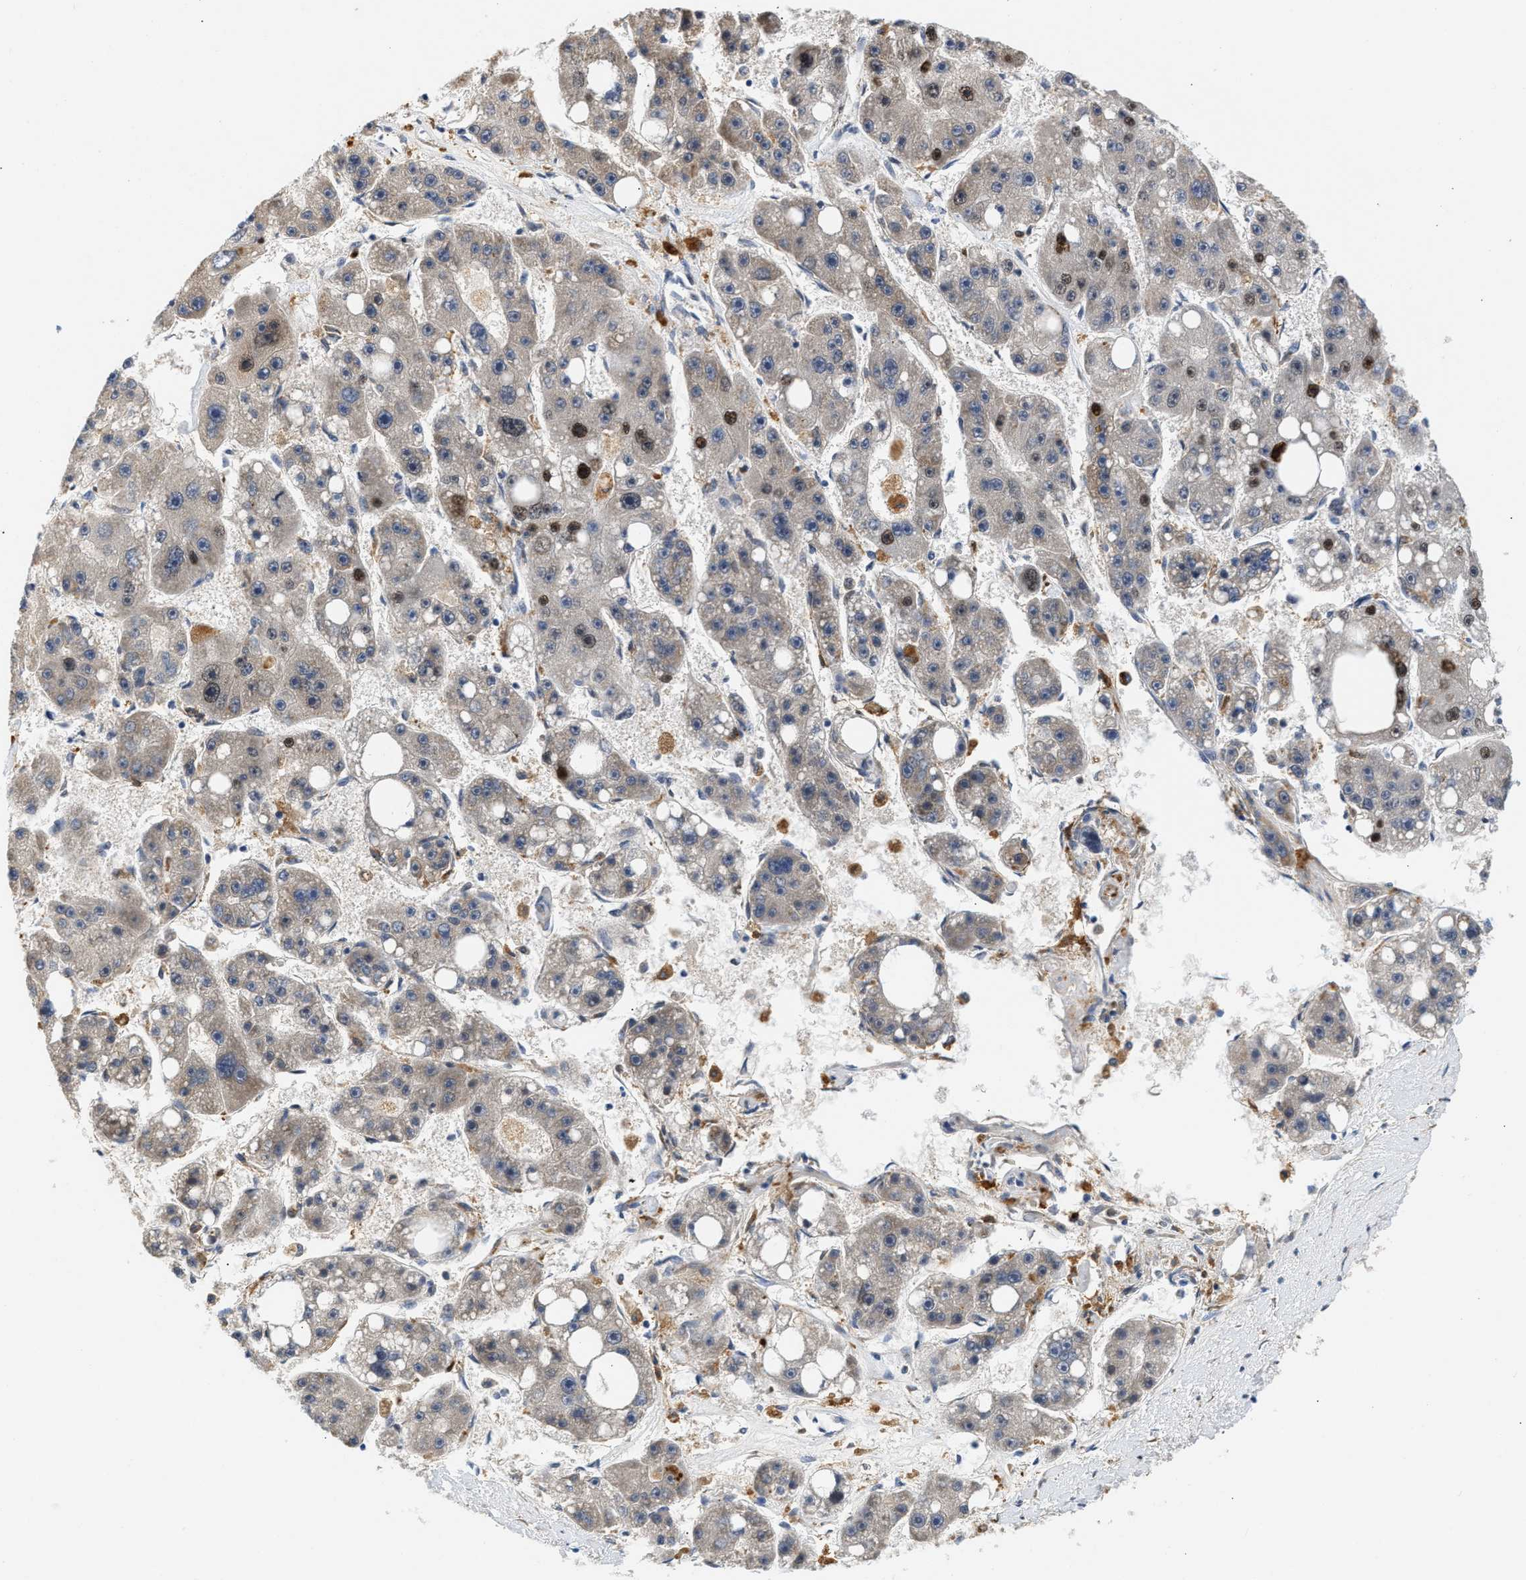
{"staining": {"intensity": "moderate", "quantity": "<25%", "location": "nuclear"}, "tissue": "liver cancer", "cell_type": "Tumor cells", "image_type": "cancer", "snomed": [{"axis": "morphology", "description": "Carcinoma, Hepatocellular, NOS"}, {"axis": "topography", "description": "Liver"}], "caption": "Protein expression analysis of human liver cancer reveals moderate nuclear expression in about <25% of tumor cells.", "gene": "PPM1L", "patient": {"sex": "female", "age": 61}}